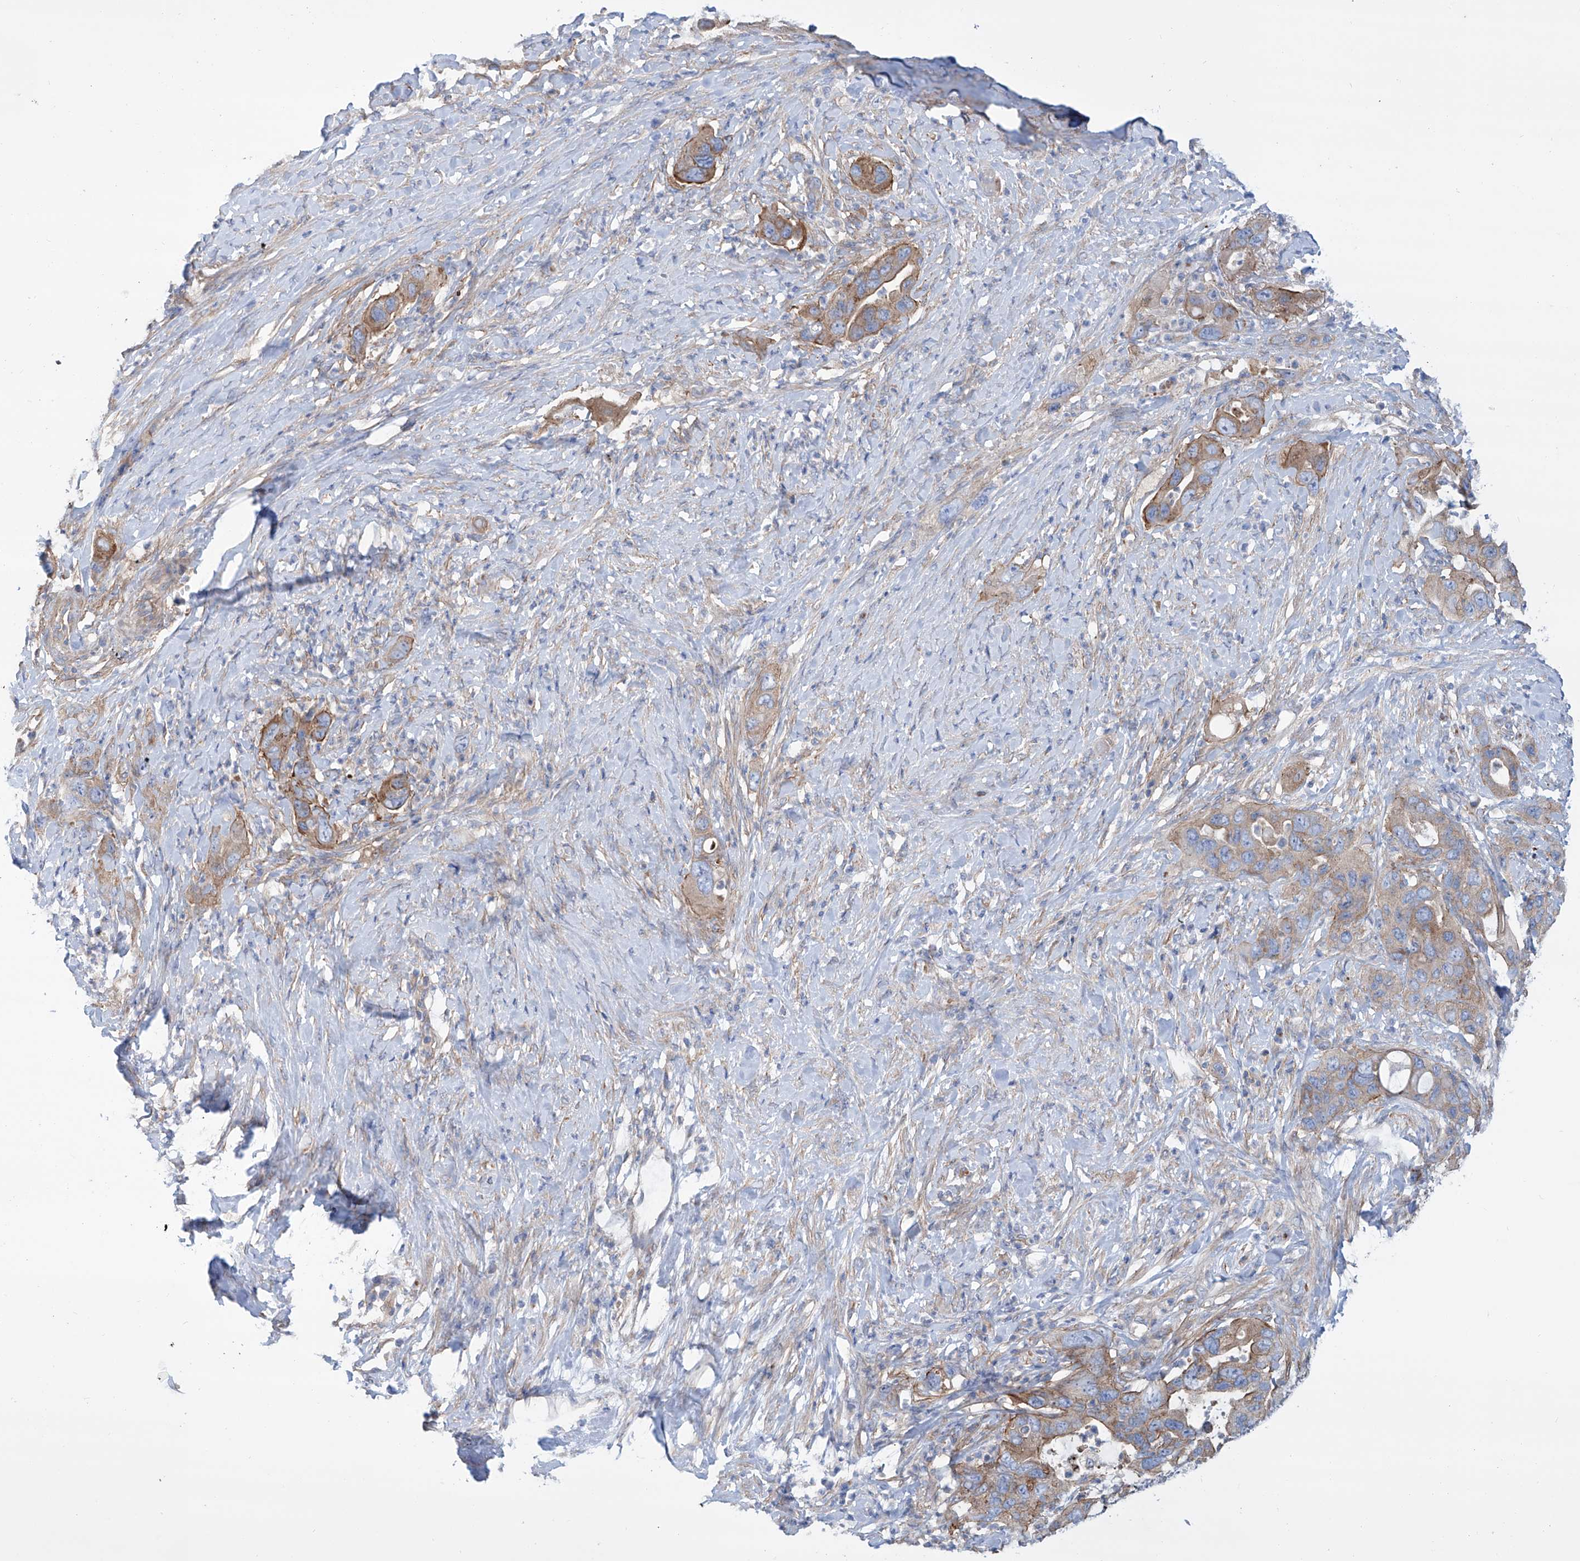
{"staining": {"intensity": "moderate", "quantity": ">75%", "location": "cytoplasmic/membranous"}, "tissue": "pancreatic cancer", "cell_type": "Tumor cells", "image_type": "cancer", "snomed": [{"axis": "morphology", "description": "Adenocarcinoma, NOS"}, {"axis": "topography", "description": "Pancreas"}], "caption": "Pancreatic cancer (adenocarcinoma) stained with DAB (3,3'-diaminobenzidine) IHC demonstrates medium levels of moderate cytoplasmic/membranous staining in about >75% of tumor cells. The staining is performed using DAB brown chromogen to label protein expression. The nuclei are counter-stained blue using hematoxylin.", "gene": "TMEM209", "patient": {"sex": "female", "age": 71}}